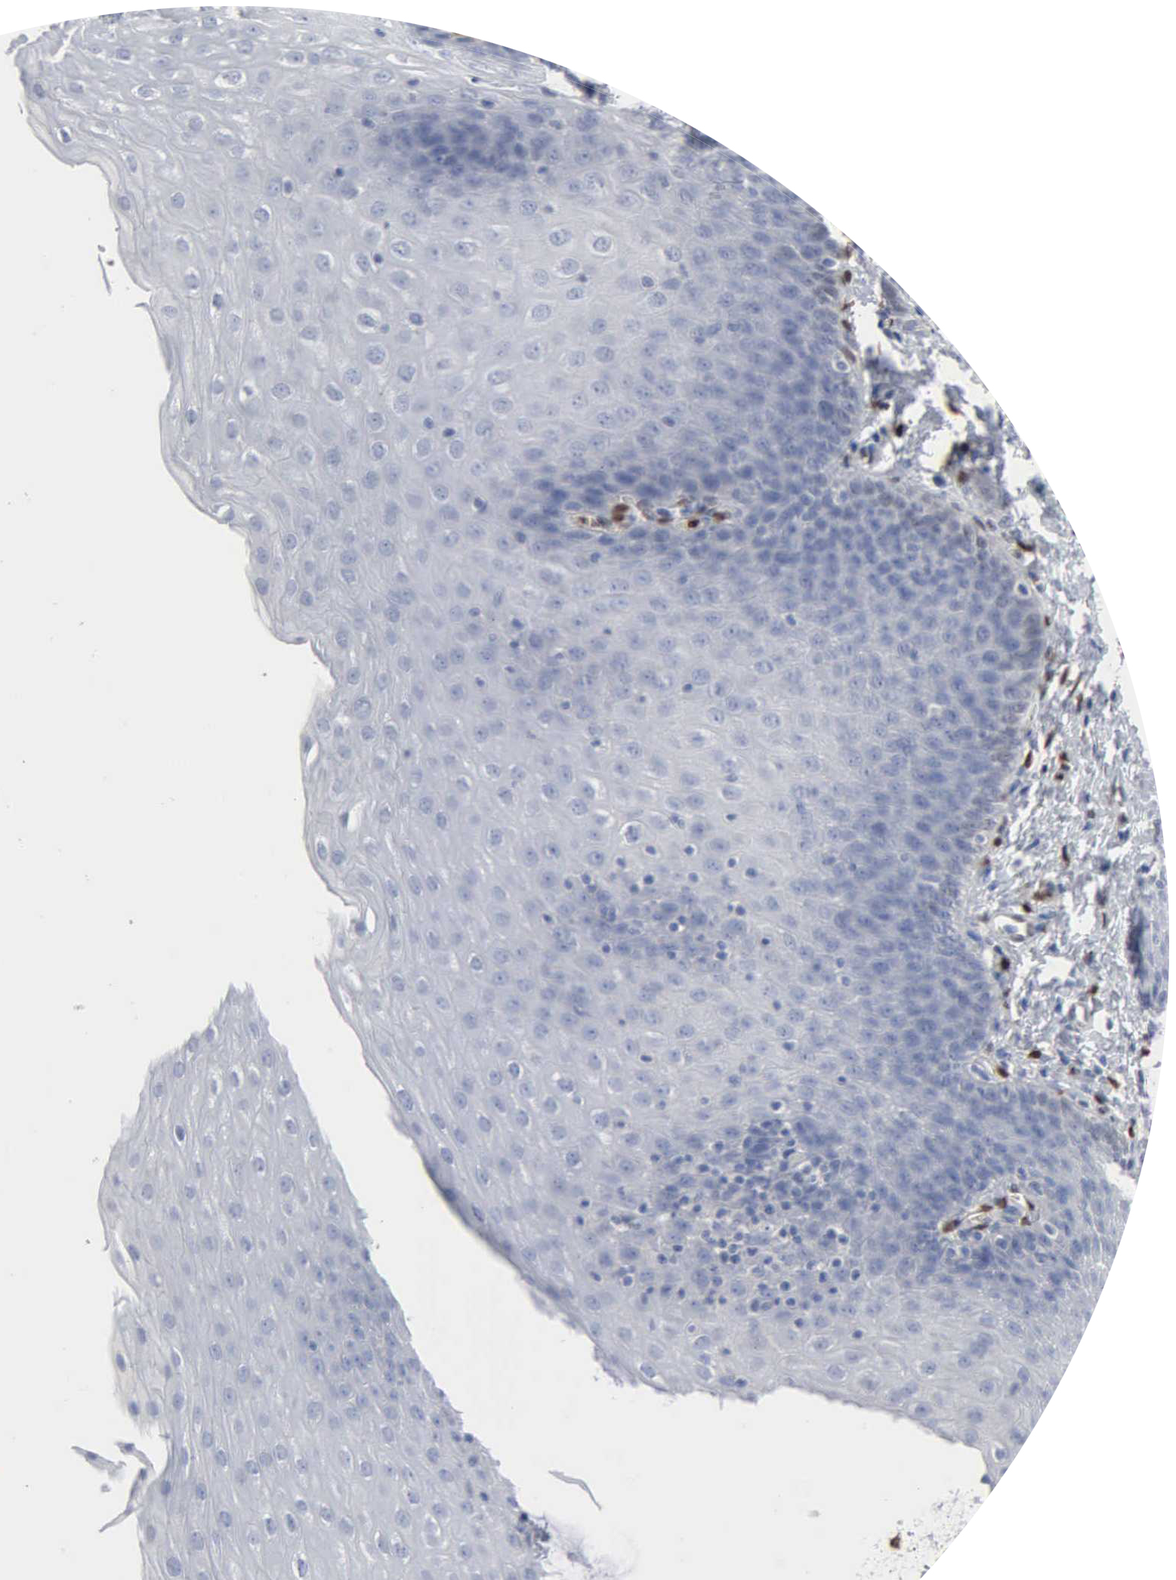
{"staining": {"intensity": "negative", "quantity": "none", "location": "none"}, "tissue": "esophagus", "cell_type": "Squamous epithelial cells", "image_type": "normal", "snomed": [{"axis": "morphology", "description": "Normal tissue, NOS"}, {"axis": "topography", "description": "Esophagus"}], "caption": "Unremarkable esophagus was stained to show a protein in brown. There is no significant staining in squamous epithelial cells. (DAB (3,3'-diaminobenzidine) IHC with hematoxylin counter stain).", "gene": "FGF2", "patient": {"sex": "female", "age": 61}}